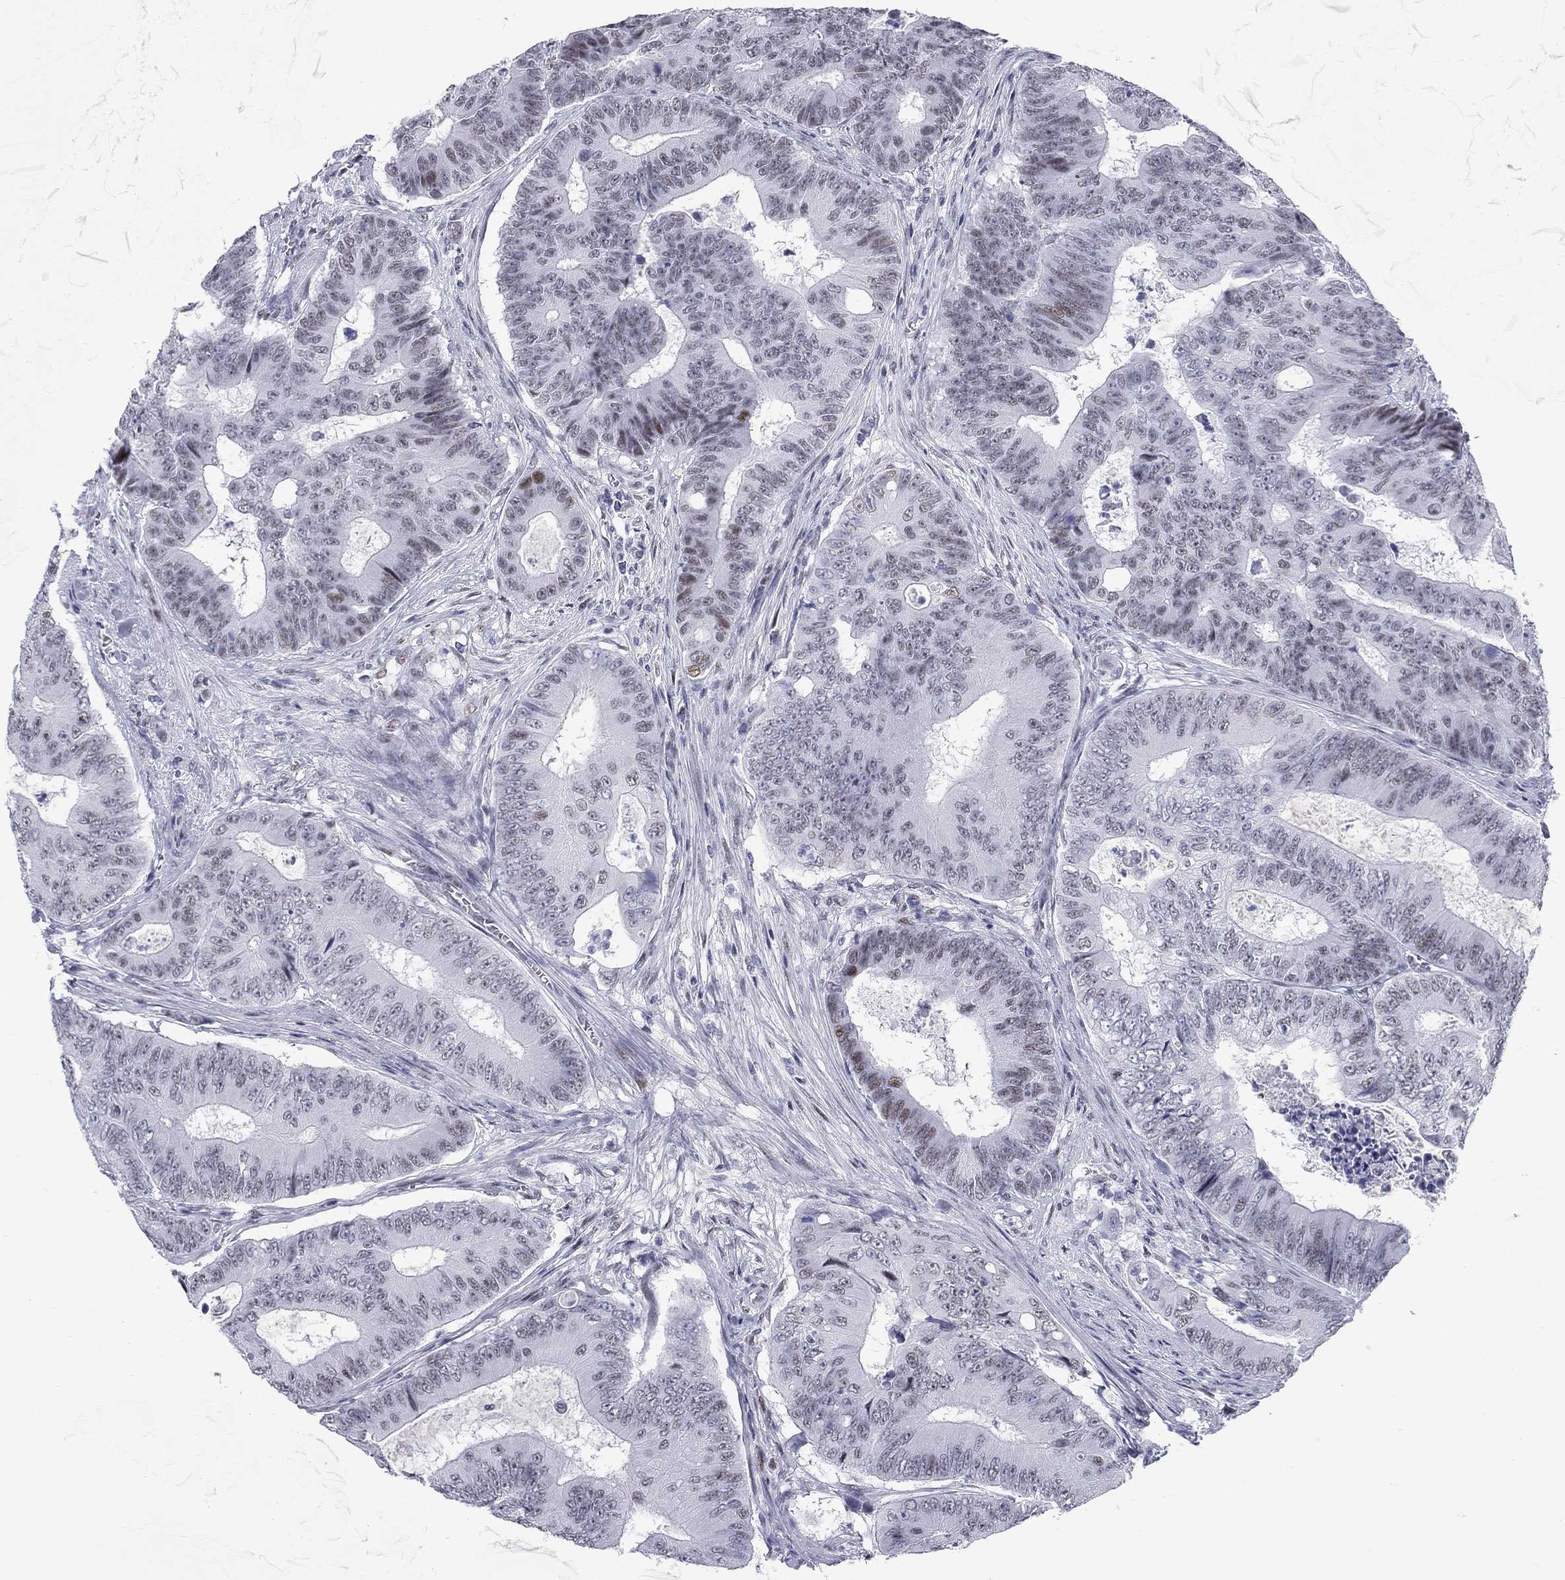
{"staining": {"intensity": "moderate", "quantity": "<25%", "location": "nuclear"}, "tissue": "colorectal cancer", "cell_type": "Tumor cells", "image_type": "cancer", "snomed": [{"axis": "morphology", "description": "Adenocarcinoma, NOS"}, {"axis": "topography", "description": "Colon"}], "caption": "Moderate nuclear staining is seen in approximately <25% of tumor cells in colorectal cancer. (brown staining indicates protein expression, while blue staining denotes nuclei).", "gene": "ASF1B", "patient": {"sex": "female", "age": 48}}